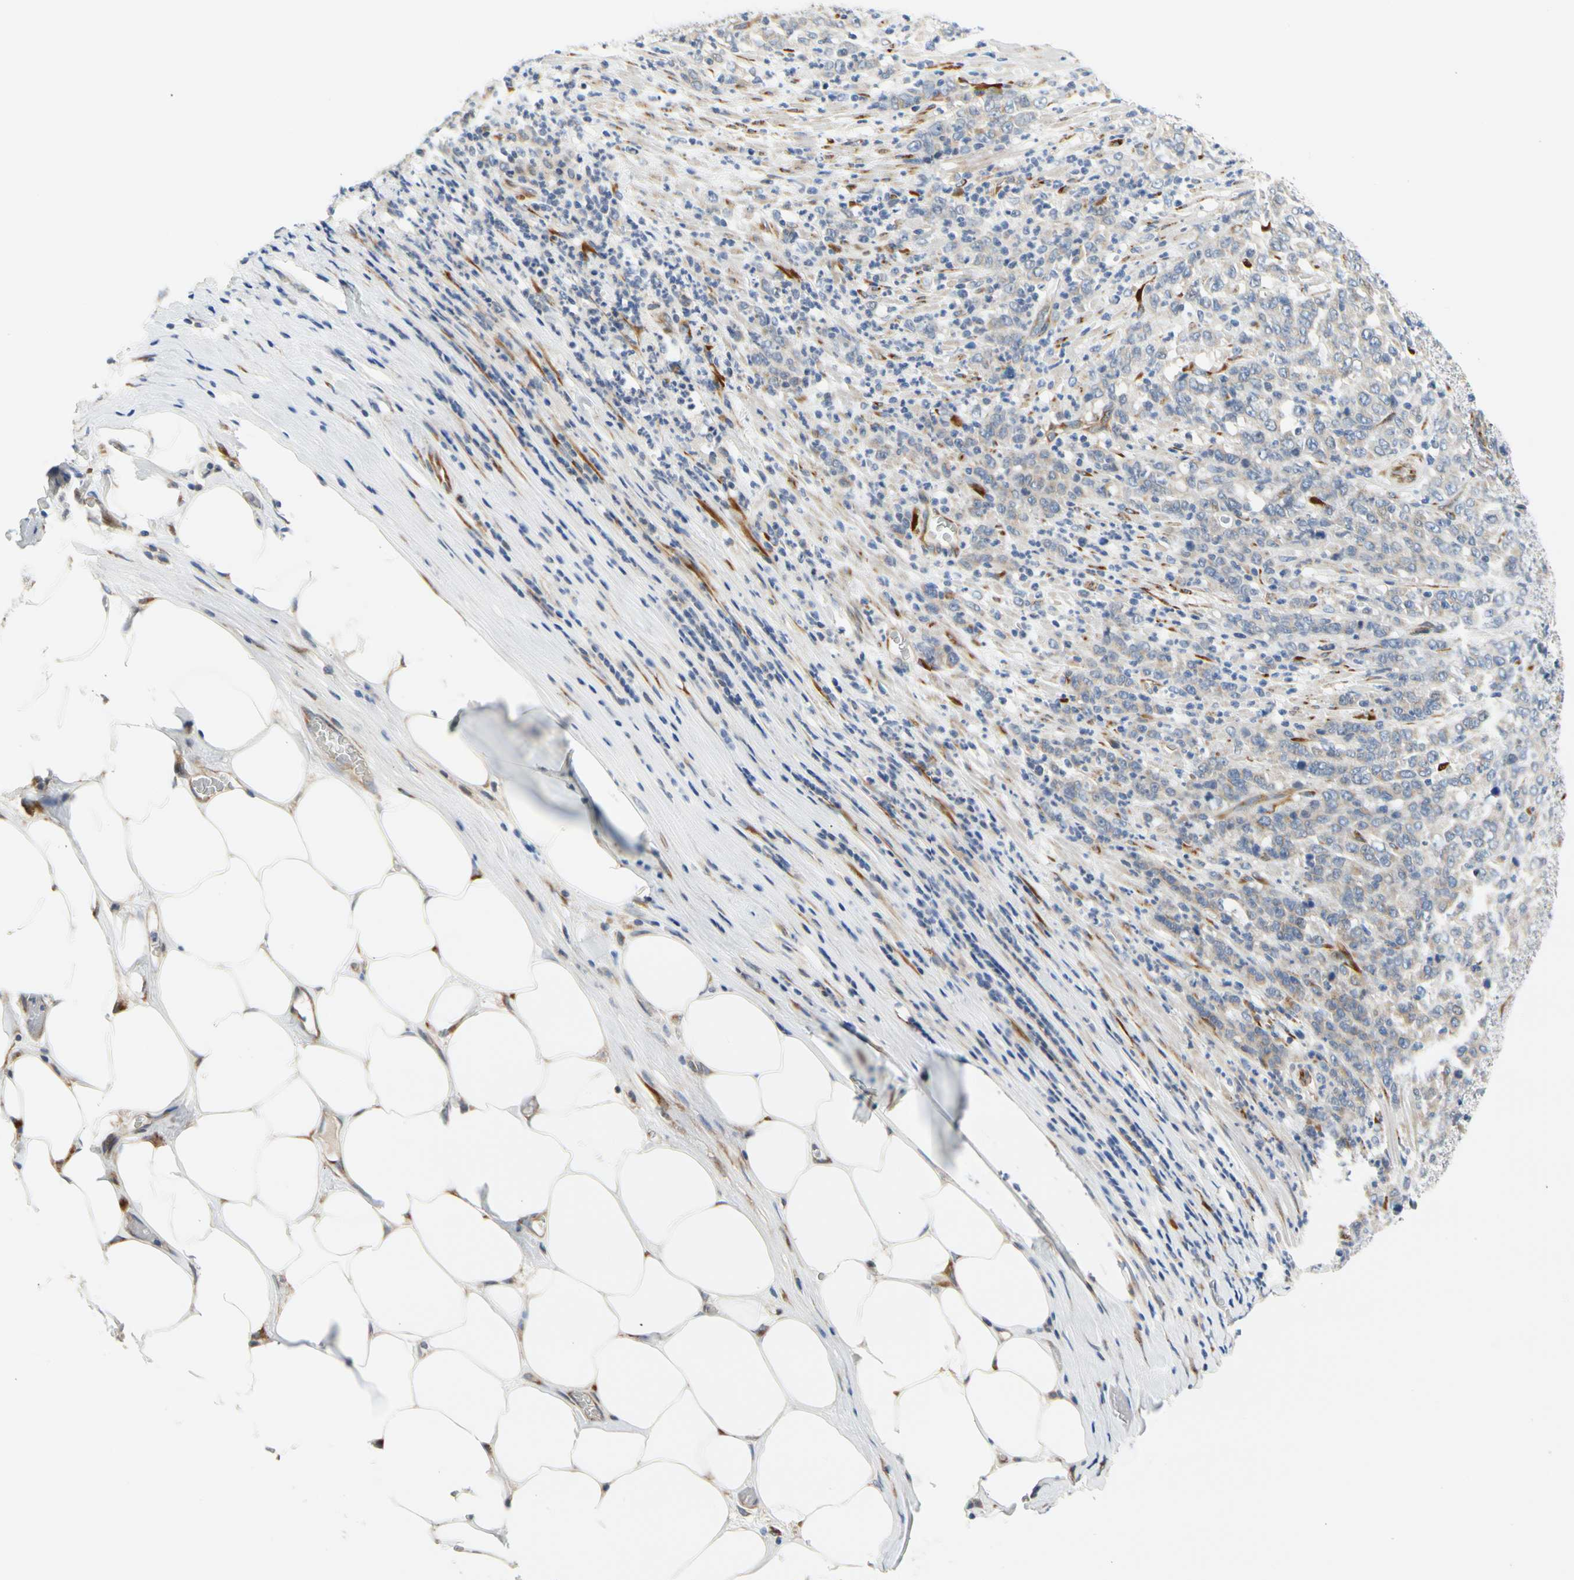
{"staining": {"intensity": "negative", "quantity": "none", "location": "none"}, "tissue": "stomach cancer", "cell_type": "Tumor cells", "image_type": "cancer", "snomed": [{"axis": "morphology", "description": "Adenocarcinoma, NOS"}, {"axis": "topography", "description": "Stomach, lower"}], "caption": "DAB immunohistochemical staining of human adenocarcinoma (stomach) reveals no significant expression in tumor cells. (Stains: DAB (3,3'-diaminobenzidine) IHC with hematoxylin counter stain, Microscopy: brightfield microscopy at high magnification).", "gene": "ZNF236", "patient": {"sex": "female", "age": 71}}